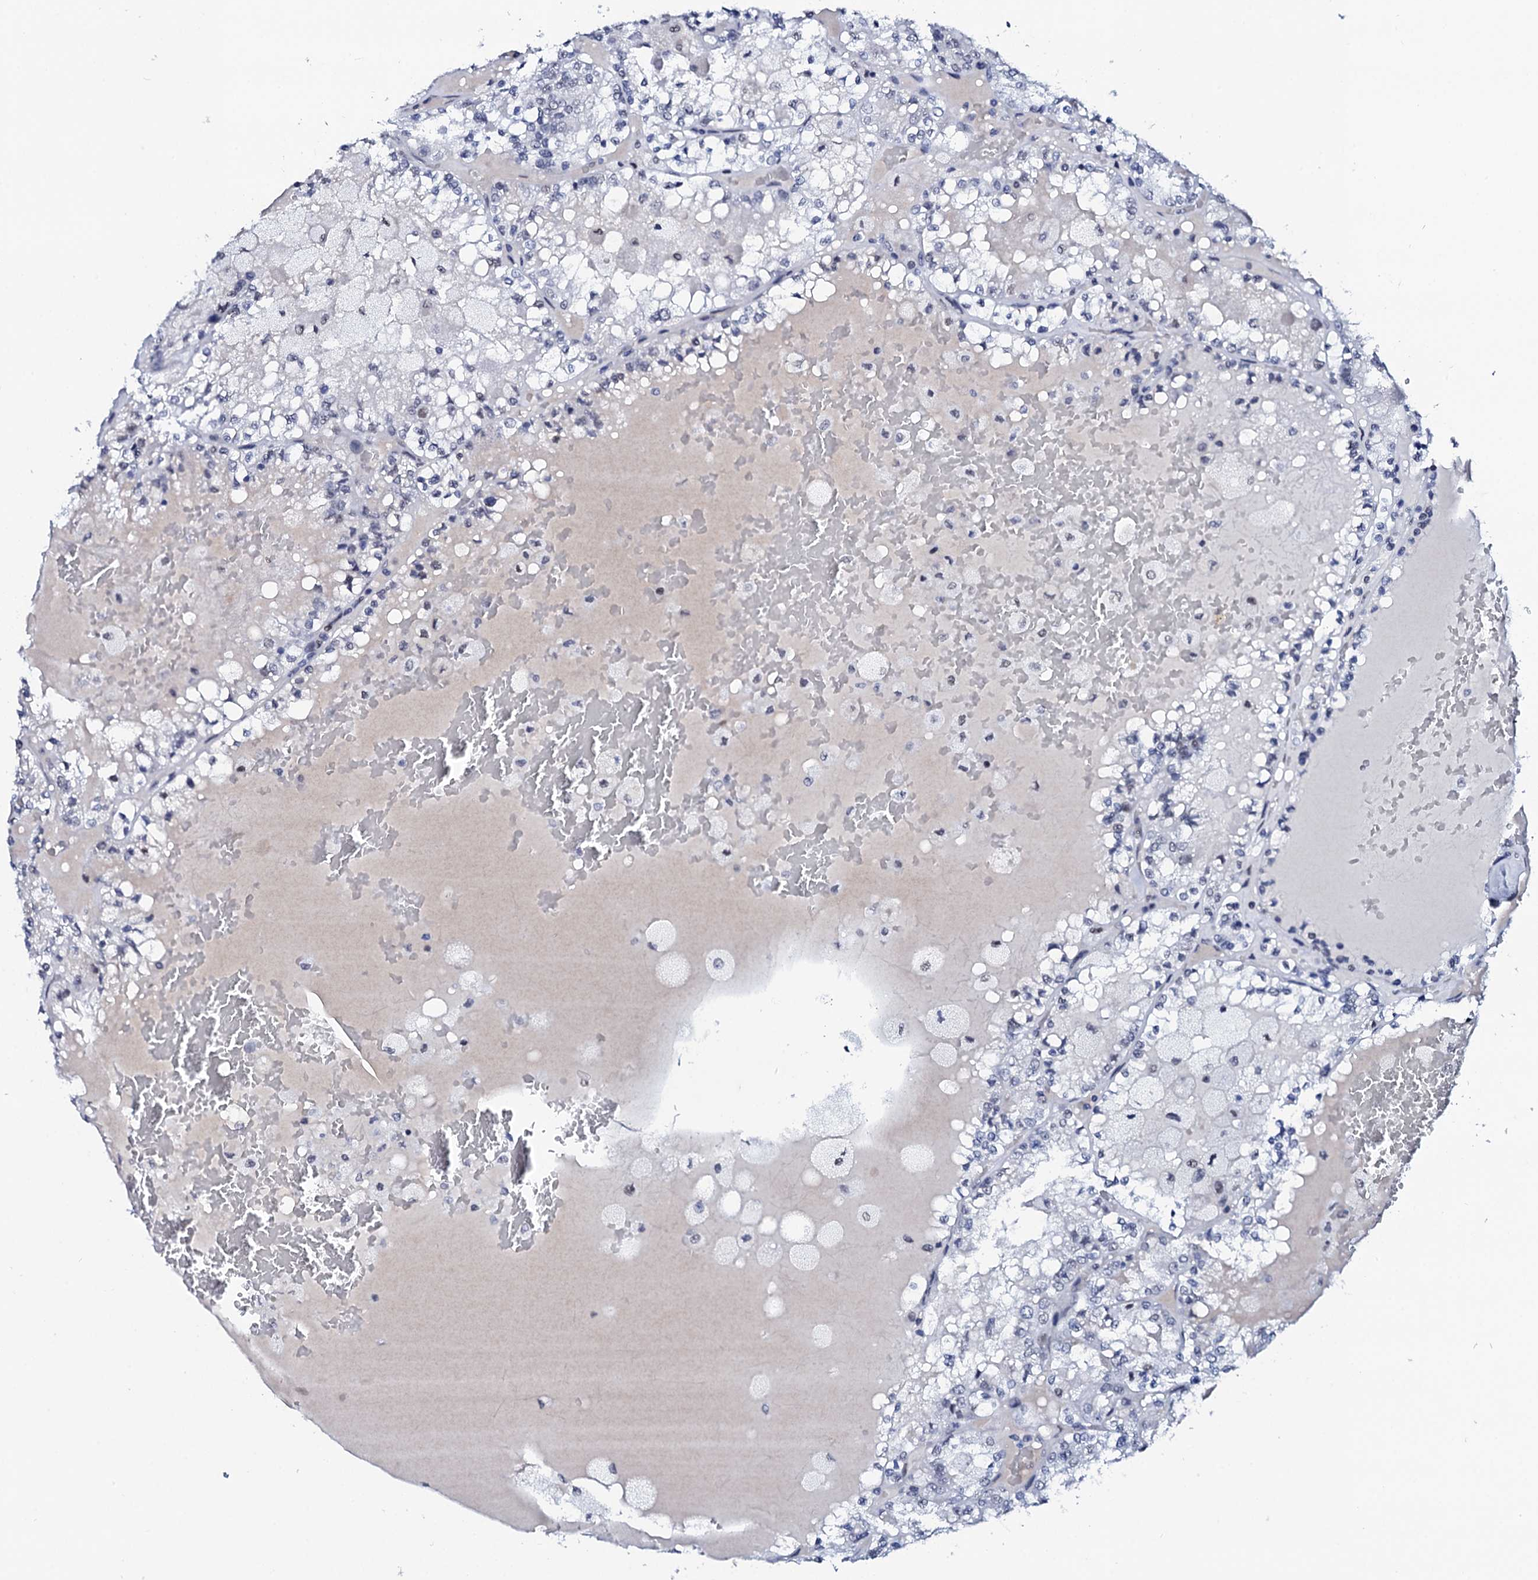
{"staining": {"intensity": "negative", "quantity": "none", "location": "none"}, "tissue": "renal cancer", "cell_type": "Tumor cells", "image_type": "cancer", "snomed": [{"axis": "morphology", "description": "Adenocarcinoma, NOS"}, {"axis": "topography", "description": "Kidney"}], "caption": "This is a histopathology image of immunohistochemistry staining of renal cancer, which shows no positivity in tumor cells.", "gene": "SPATA19", "patient": {"sex": "female", "age": 56}}